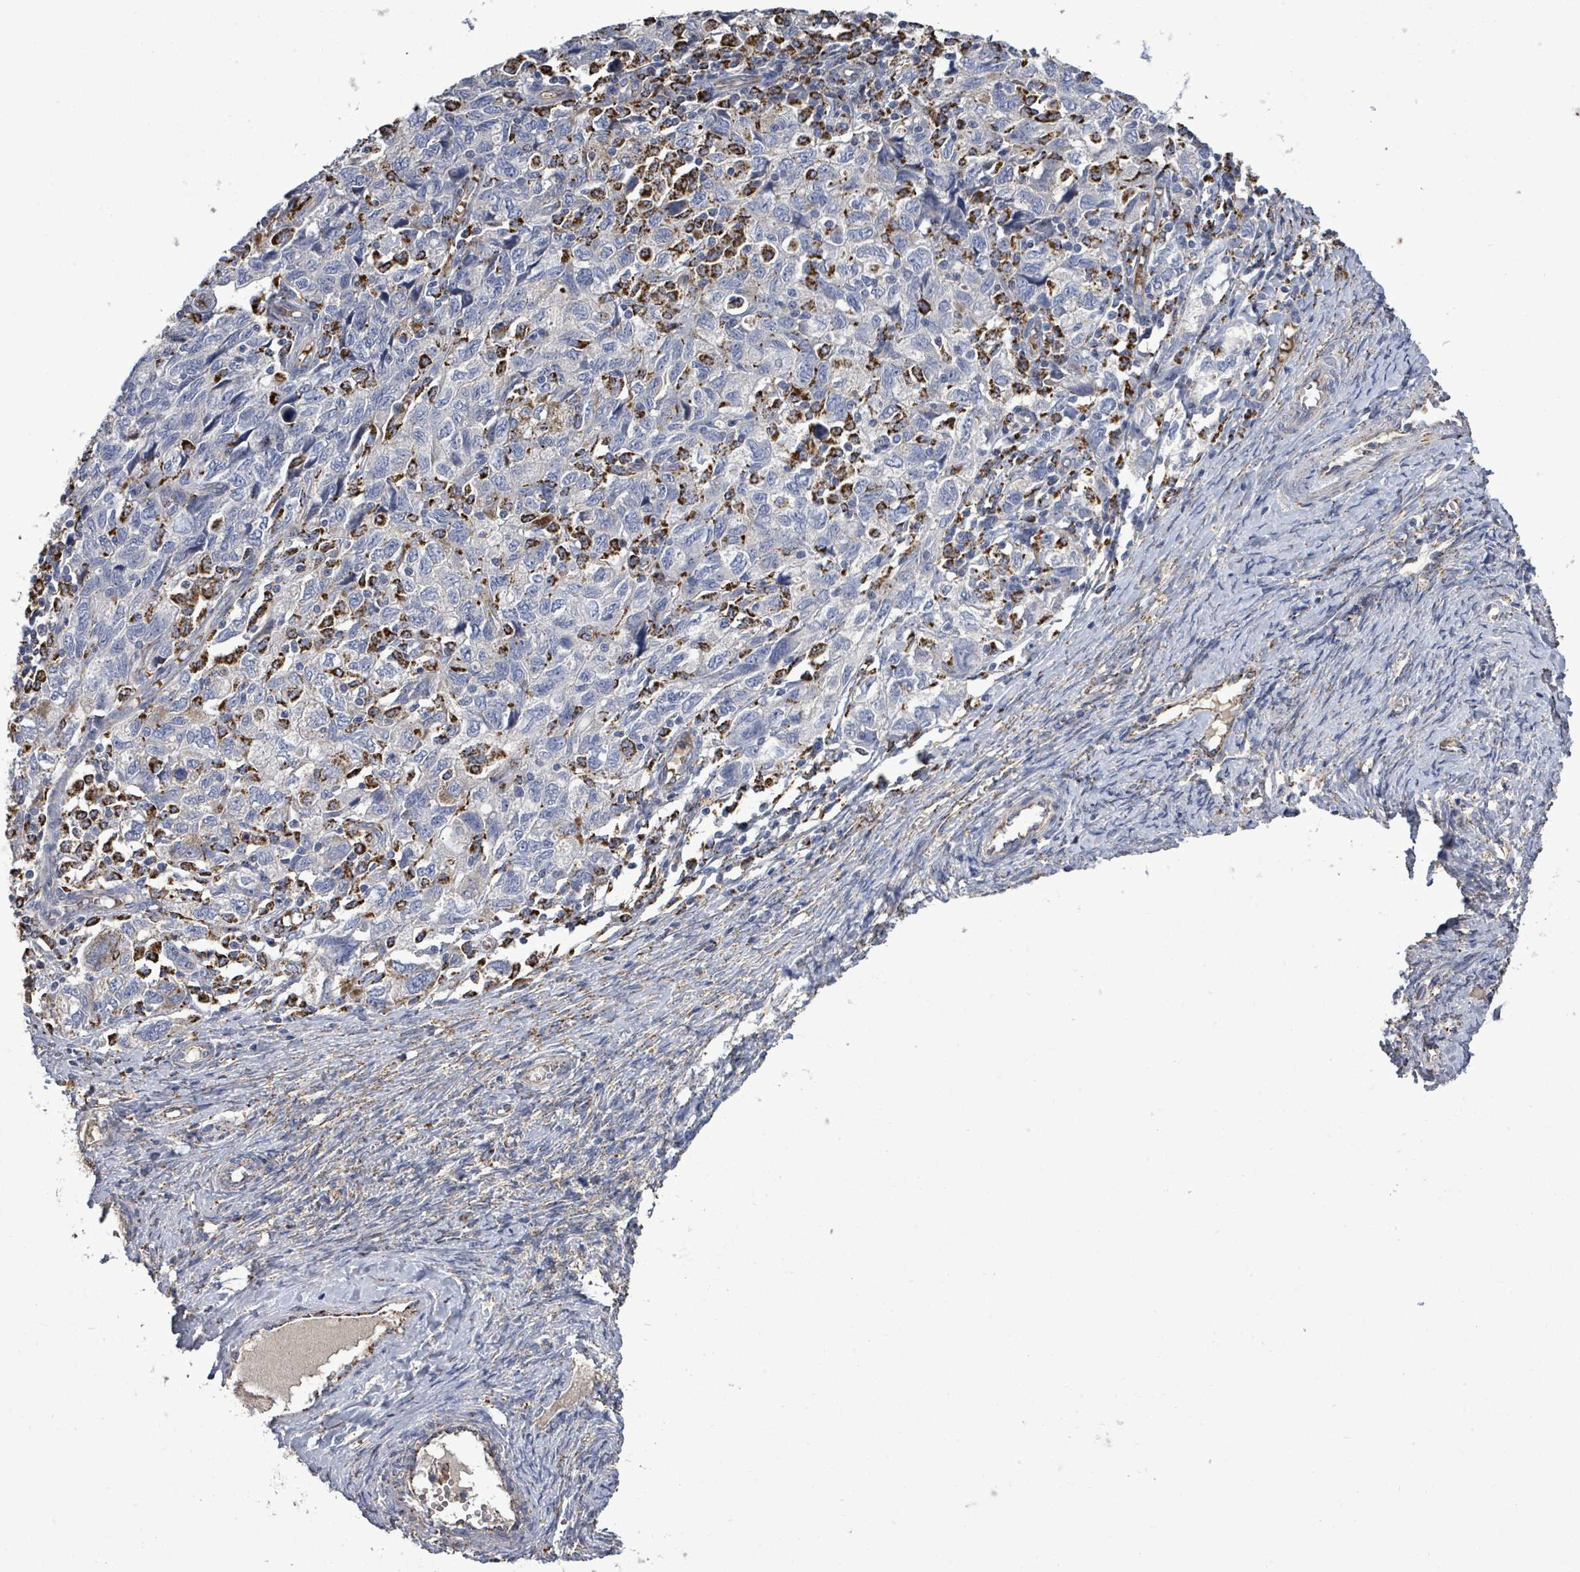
{"staining": {"intensity": "moderate", "quantity": ">75%", "location": "cytoplasmic/membranous"}, "tissue": "ovarian cancer", "cell_type": "Tumor cells", "image_type": "cancer", "snomed": [{"axis": "morphology", "description": "Carcinoma, NOS"}, {"axis": "morphology", "description": "Cystadenocarcinoma, serous, NOS"}, {"axis": "topography", "description": "Ovary"}], "caption": "A micrograph of human ovarian cancer stained for a protein demonstrates moderate cytoplasmic/membranous brown staining in tumor cells. (IHC, brightfield microscopy, high magnification).", "gene": "MTMR12", "patient": {"sex": "female", "age": 69}}